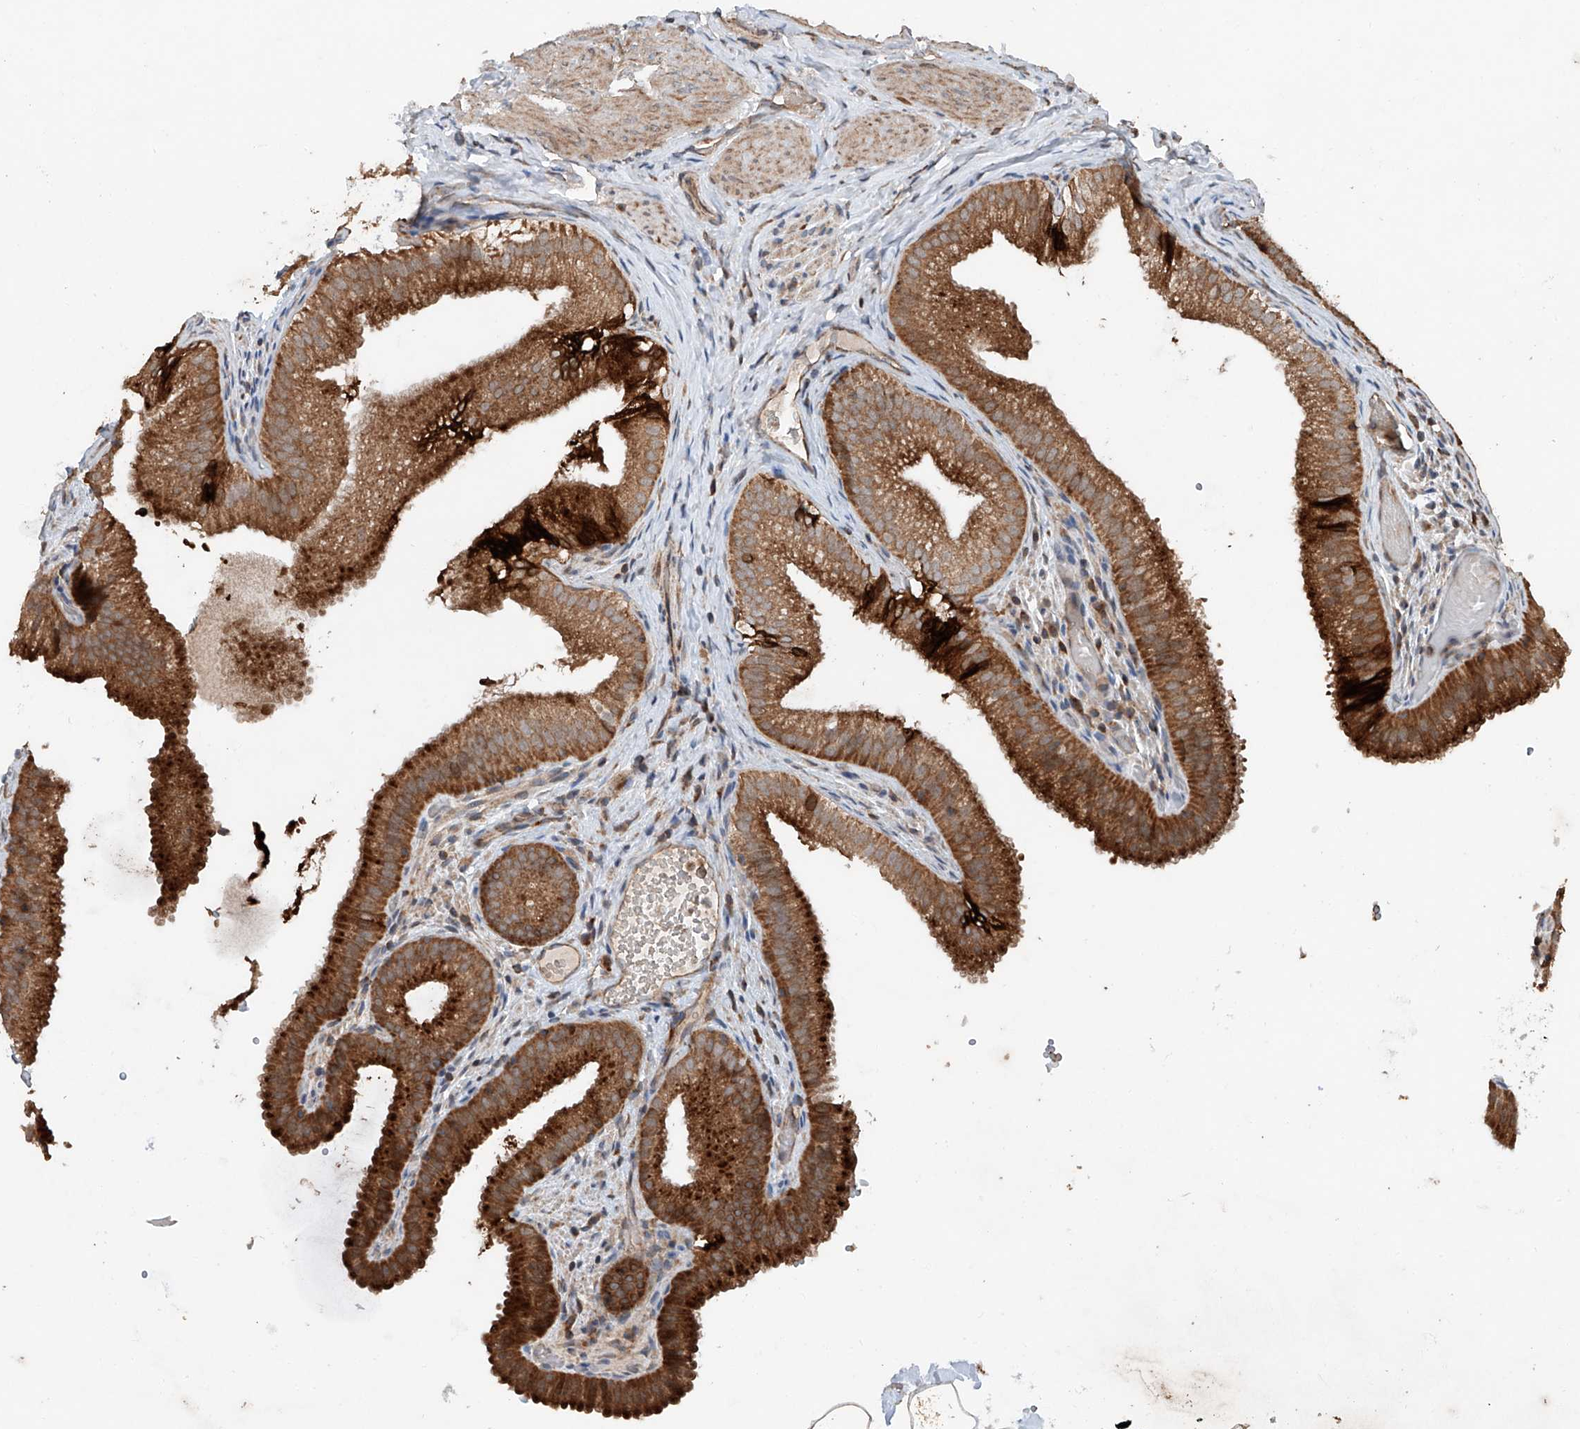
{"staining": {"intensity": "strong", "quantity": ">75%", "location": "cytoplasmic/membranous"}, "tissue": "gallbladder", "cell_type": "Glandular cells", "image_type": "normal", "snomed": [{"axis": "morphology", "description": "Normal tissue, NOS"}, {"axis": "topography", "description": "Gallbladder"}], "caption": "DAB immunohistochemical staining of unremarkable gallbladder exhibits strong cytoplasmic/membranous protein positivity in approximately >75% of glandular cells. The staining was performed using DAB (3,3'-diaminobenzidine), with brown indicating positive protein expression. Nuclei are stained blue with hematoxylin.", "gene": "AP4B1", "patient": {"sex": "female", "age": 30}}